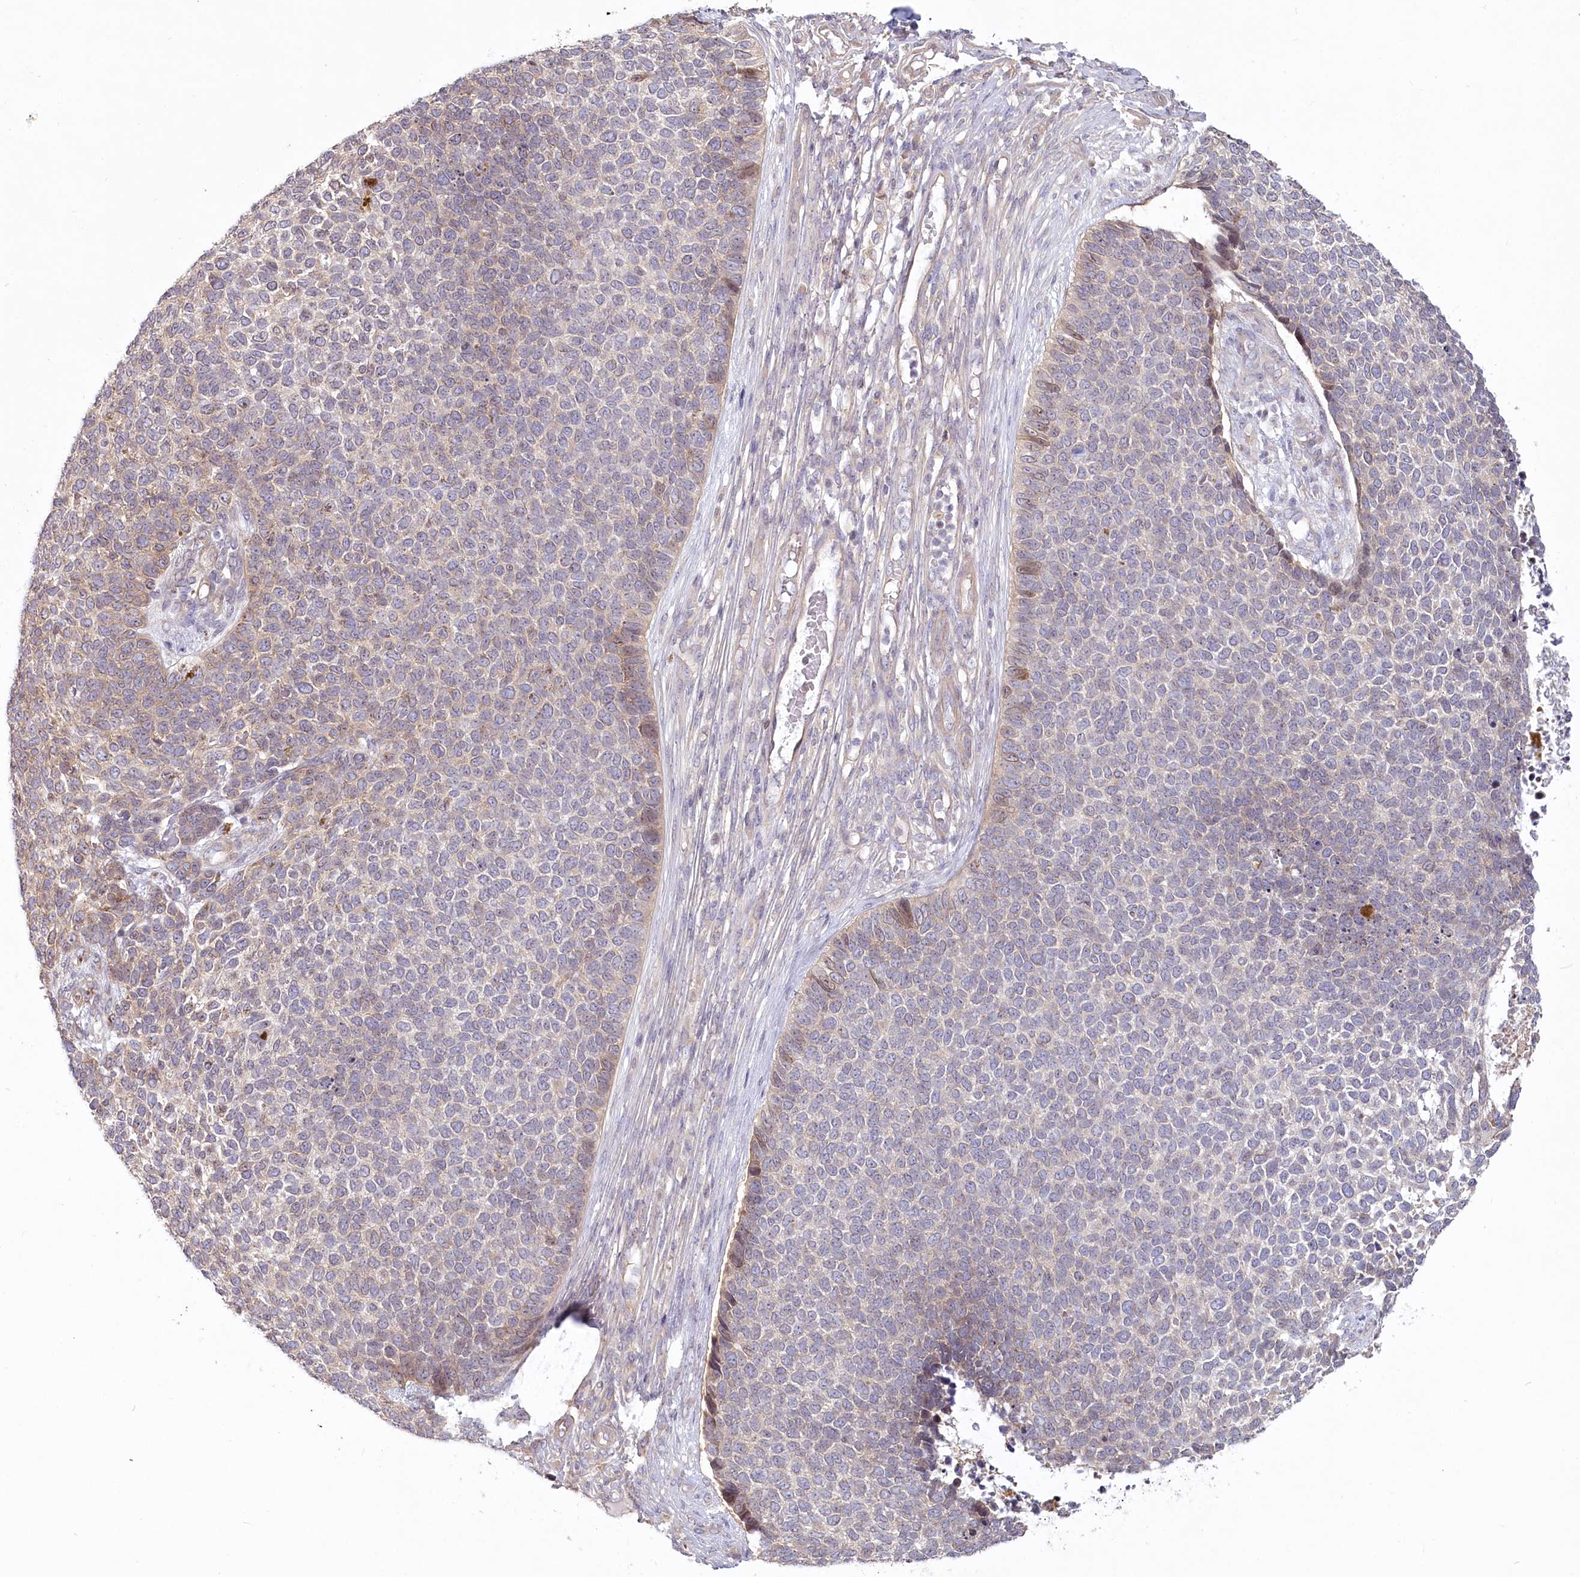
{"staining": {"intensity": "weak", "quantity": "<25%", "location": "cytoplasmic/membranous"}, "tissue": "skin cancer", "cell_type": "Tumor cells", "image_type": "cancer", "snomed": [{"axis": "morphology", "description": "Basal cell carcinoma"}, {"axis": "topography", "description": "Skin"}], "caption": "Tumor cells are negative for brown protein staining in skin basal cell carcinoma. (Stains: DAB (3,3'-diaminobenzidine) immunohistochemistry with hematoxylin counter stain, Microscopy: brightfield microscopy at high magnification).", "gene": "SPINK13", "patient": {"sex": "female", "age": 84}}